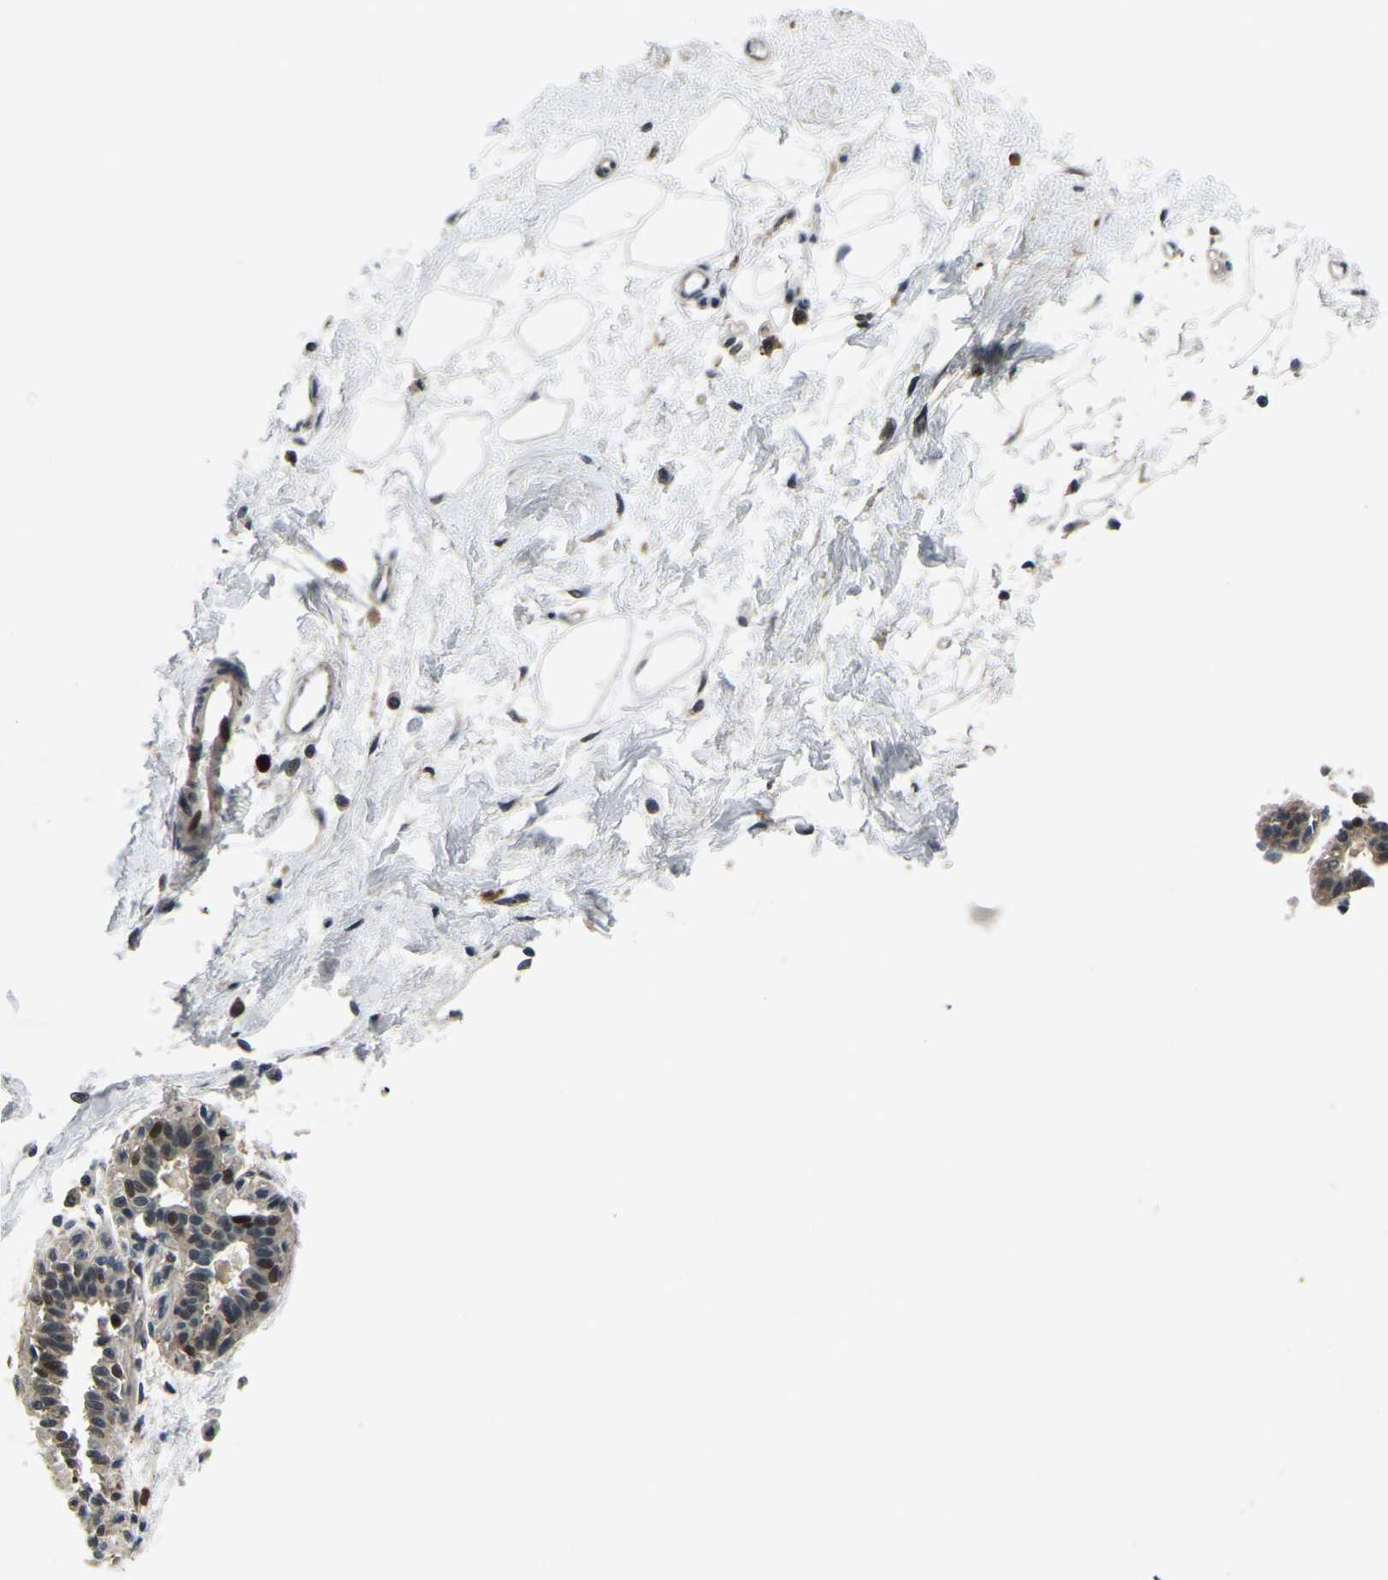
{"staining": {"intensity": "negative", "quantity": "none", "location": "none"}, "tissue": "breast", "cell_type": "Adipocytes", "image_type": "normal", "snomed": [{"axis": "morphology", "description": "Normal tissue, NOS"}, {"axis": "topography", "description": "Breast"}], "caption": "This is a image of IHC staining of benign breast, which shows no expression in adipocytes. Nuclei are stained in blue.", "gene": "ING2", "patient": {"sex": "female", "age": 45}}